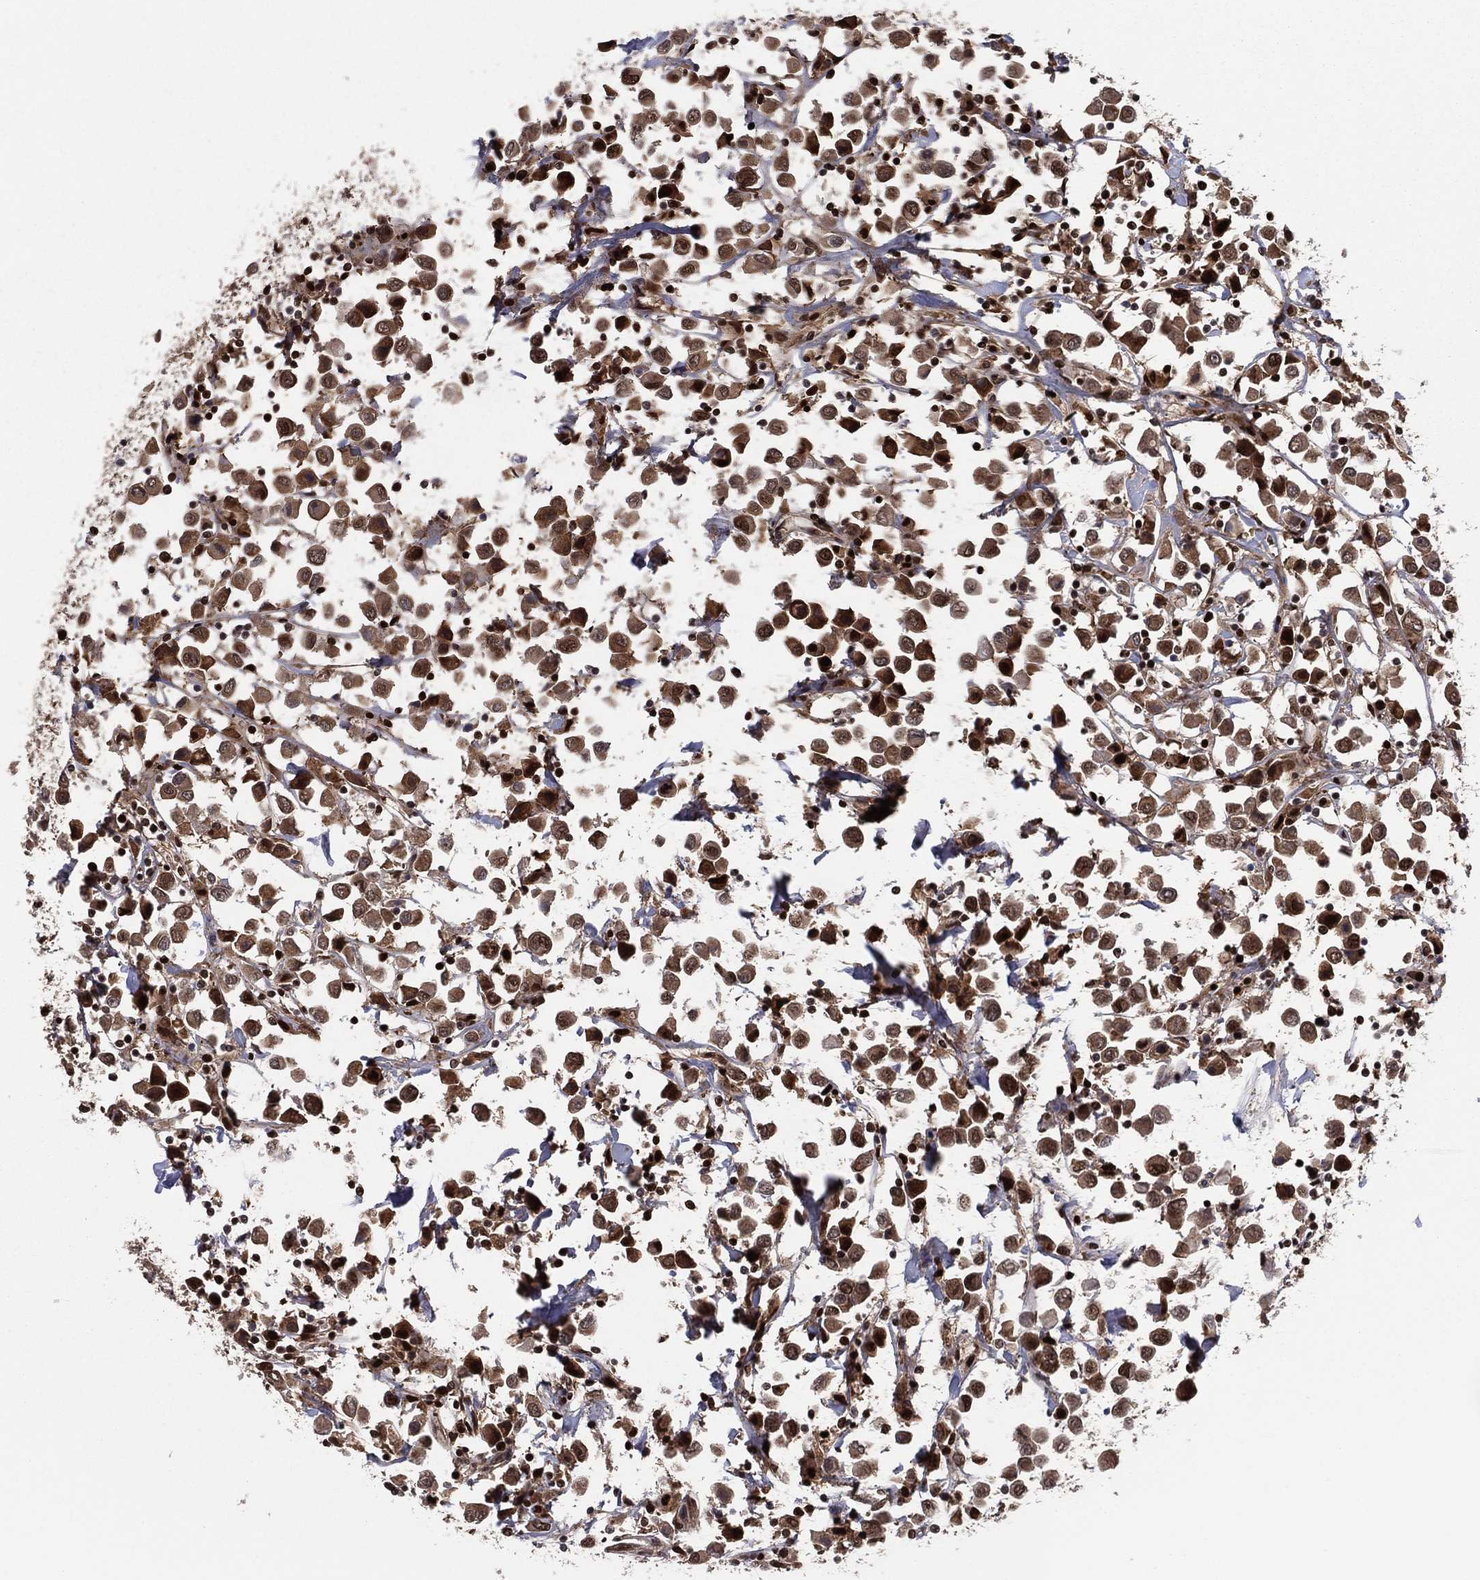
{"staining": {"intensity": "moderate", "quantity": ">75%", "location": "cytoplasmic/membranous,nuclear"}, "tissue": "breast cancer", "cell_type": "Tumor cells", "image_type": "cancer", "snomed": [{"axis": "morphology", "description": "Duct carcinoma"}, {"axis": "topography", "description": "Breast"}], "caption": "Immunohistochemistry (IHC) of human invasive ductal carcinoma (breast) shows medium levels of moderate cytoplasmic/membranous and nuclear expression in approximately >75% of tumor cells. Nuclei are stained in blue.", "gene": "PSMA1", "patient": {"sex": "female", "age": 61}}